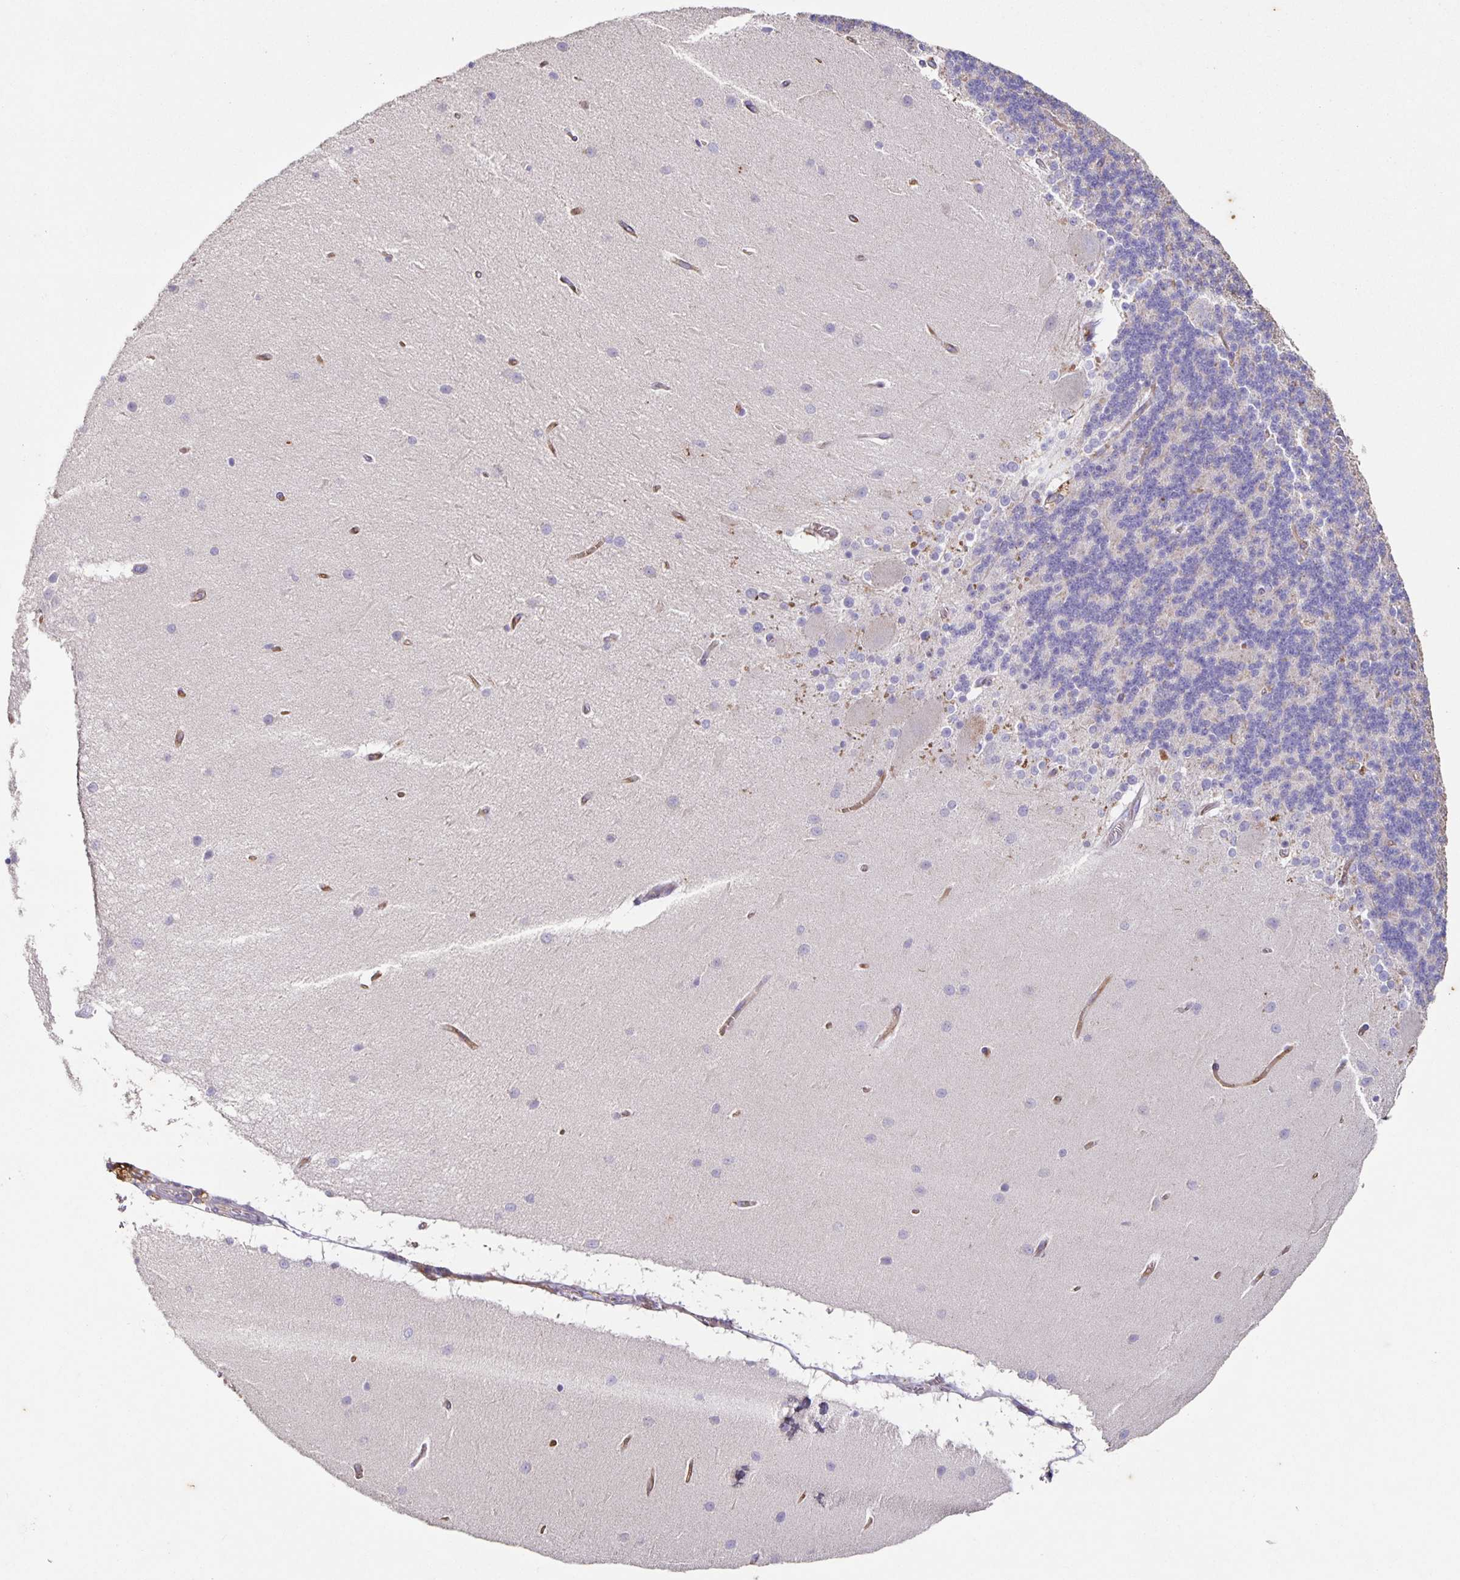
{"staining": {"intensity": "negative", "quantity": "none", "location": "none"}, "tissue": "cerebellum", "cell_type": "Cells in granular layer", "image_type": "normal", "snomed": [{"axis": "morphology", "description": "Normal tissue, NOS"}, {"axis": "topography", "description": "Cerebellum"}], "caption": "Protein analysis of benign cerebellum demonstrates no significant staining in cells in granular layer. The staining is performed using DAB brown chromogen with nuclei counter-stained in using hematoxylin.", "gene": "ITGA2", "patient": {"sex": "female", "age": 54}}